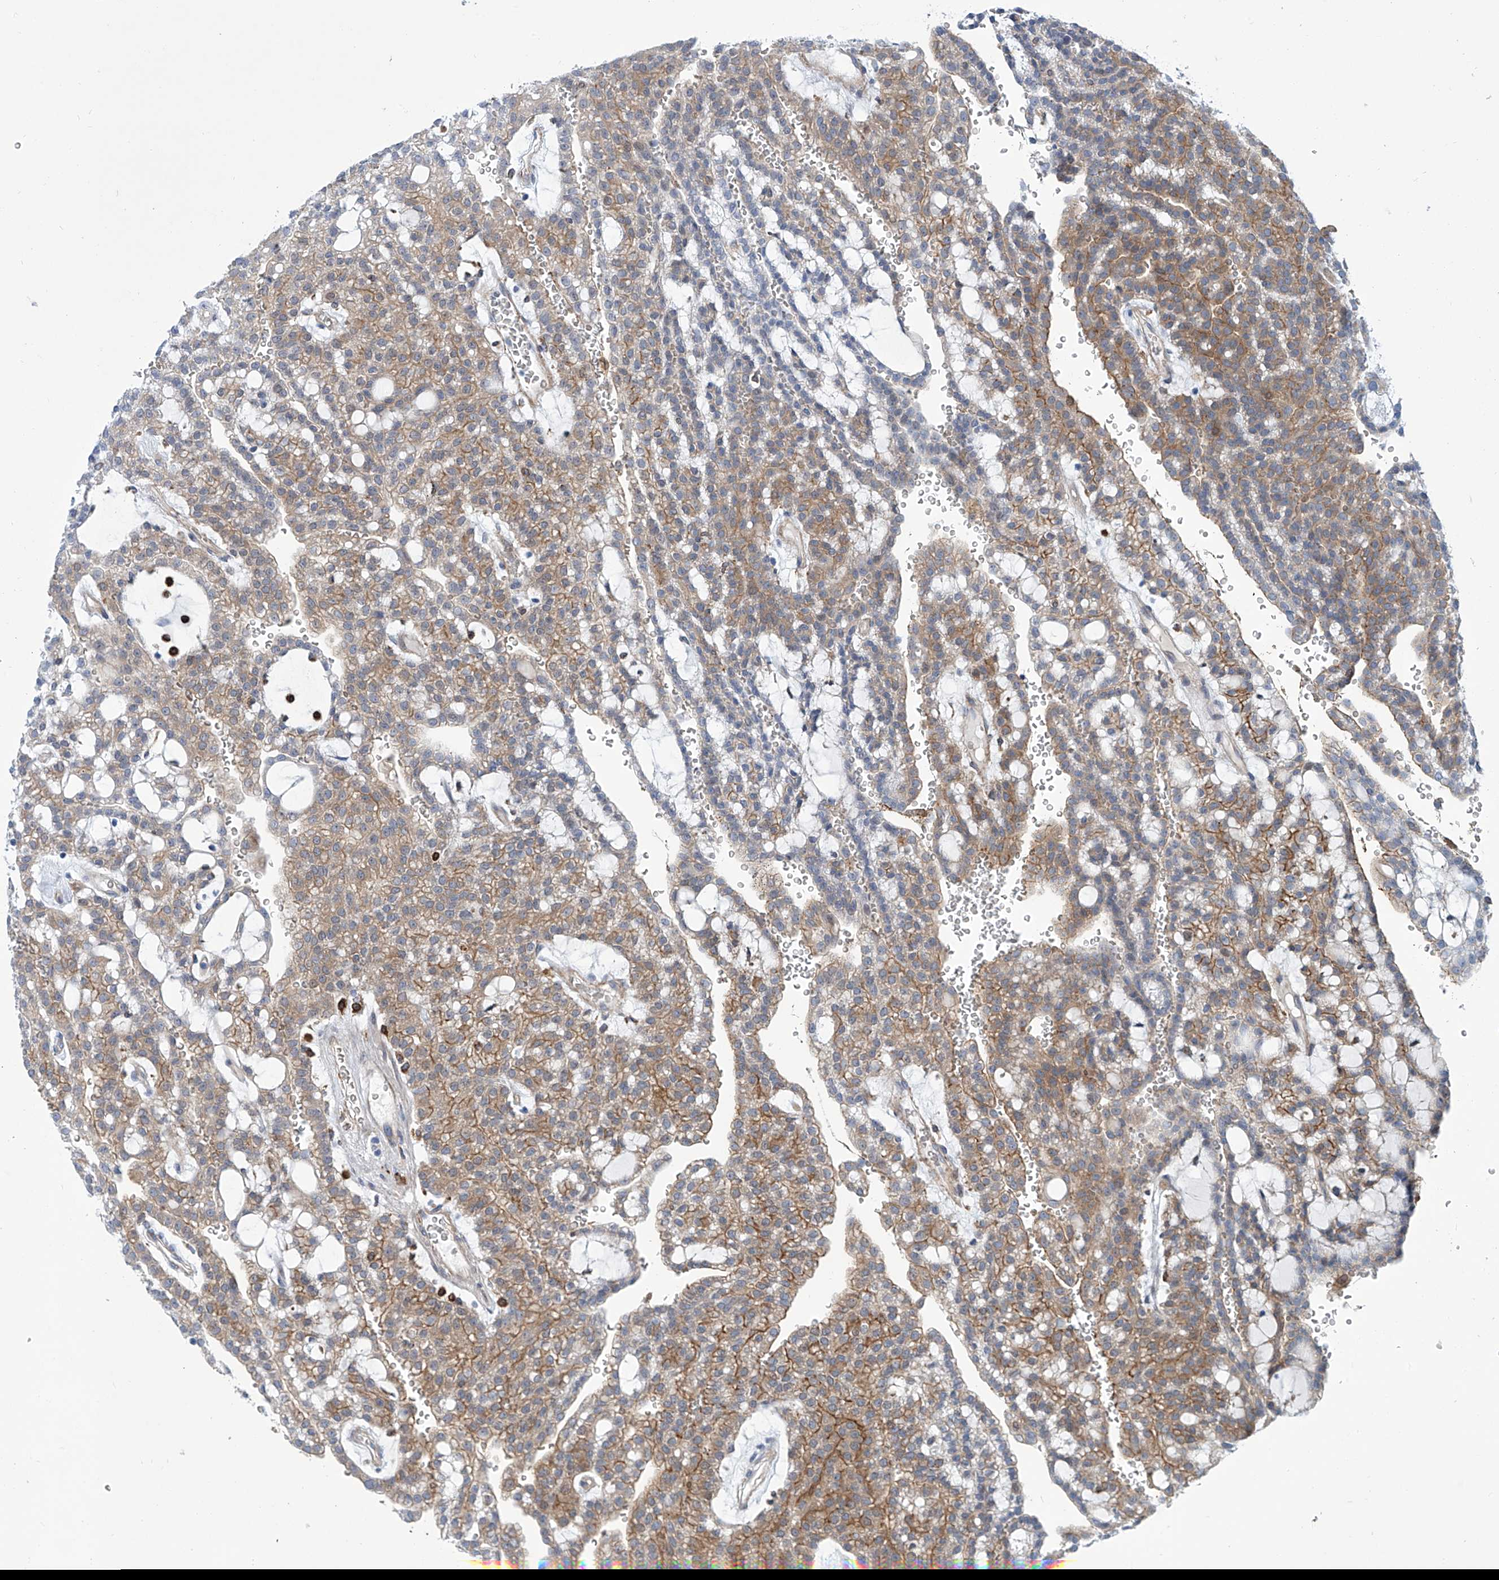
{"staining": {"intensity": "moderate", "quantity": "25%-75%", "location": "cytoplasmic/membranous"}, "tissue": "renal cancer", "cell_type": "Tumor cells", "image_type": "cancer", "snomed": [{"axis": "morphology", "description": "Adenocarcinoma, NOS"}, {"axis": "topography", "description": "Kidney"}], "caption": "A high-resolution photomicrograph shows immunohistochemistry (IHC) staining of renal cancer (adenocarcinoma), which reveals moderate cytoplasmic/membranous expression in about 25%-75% of tumor cells.", "gene": "TNN", "patient": {"sex": "male", "age": 63}}